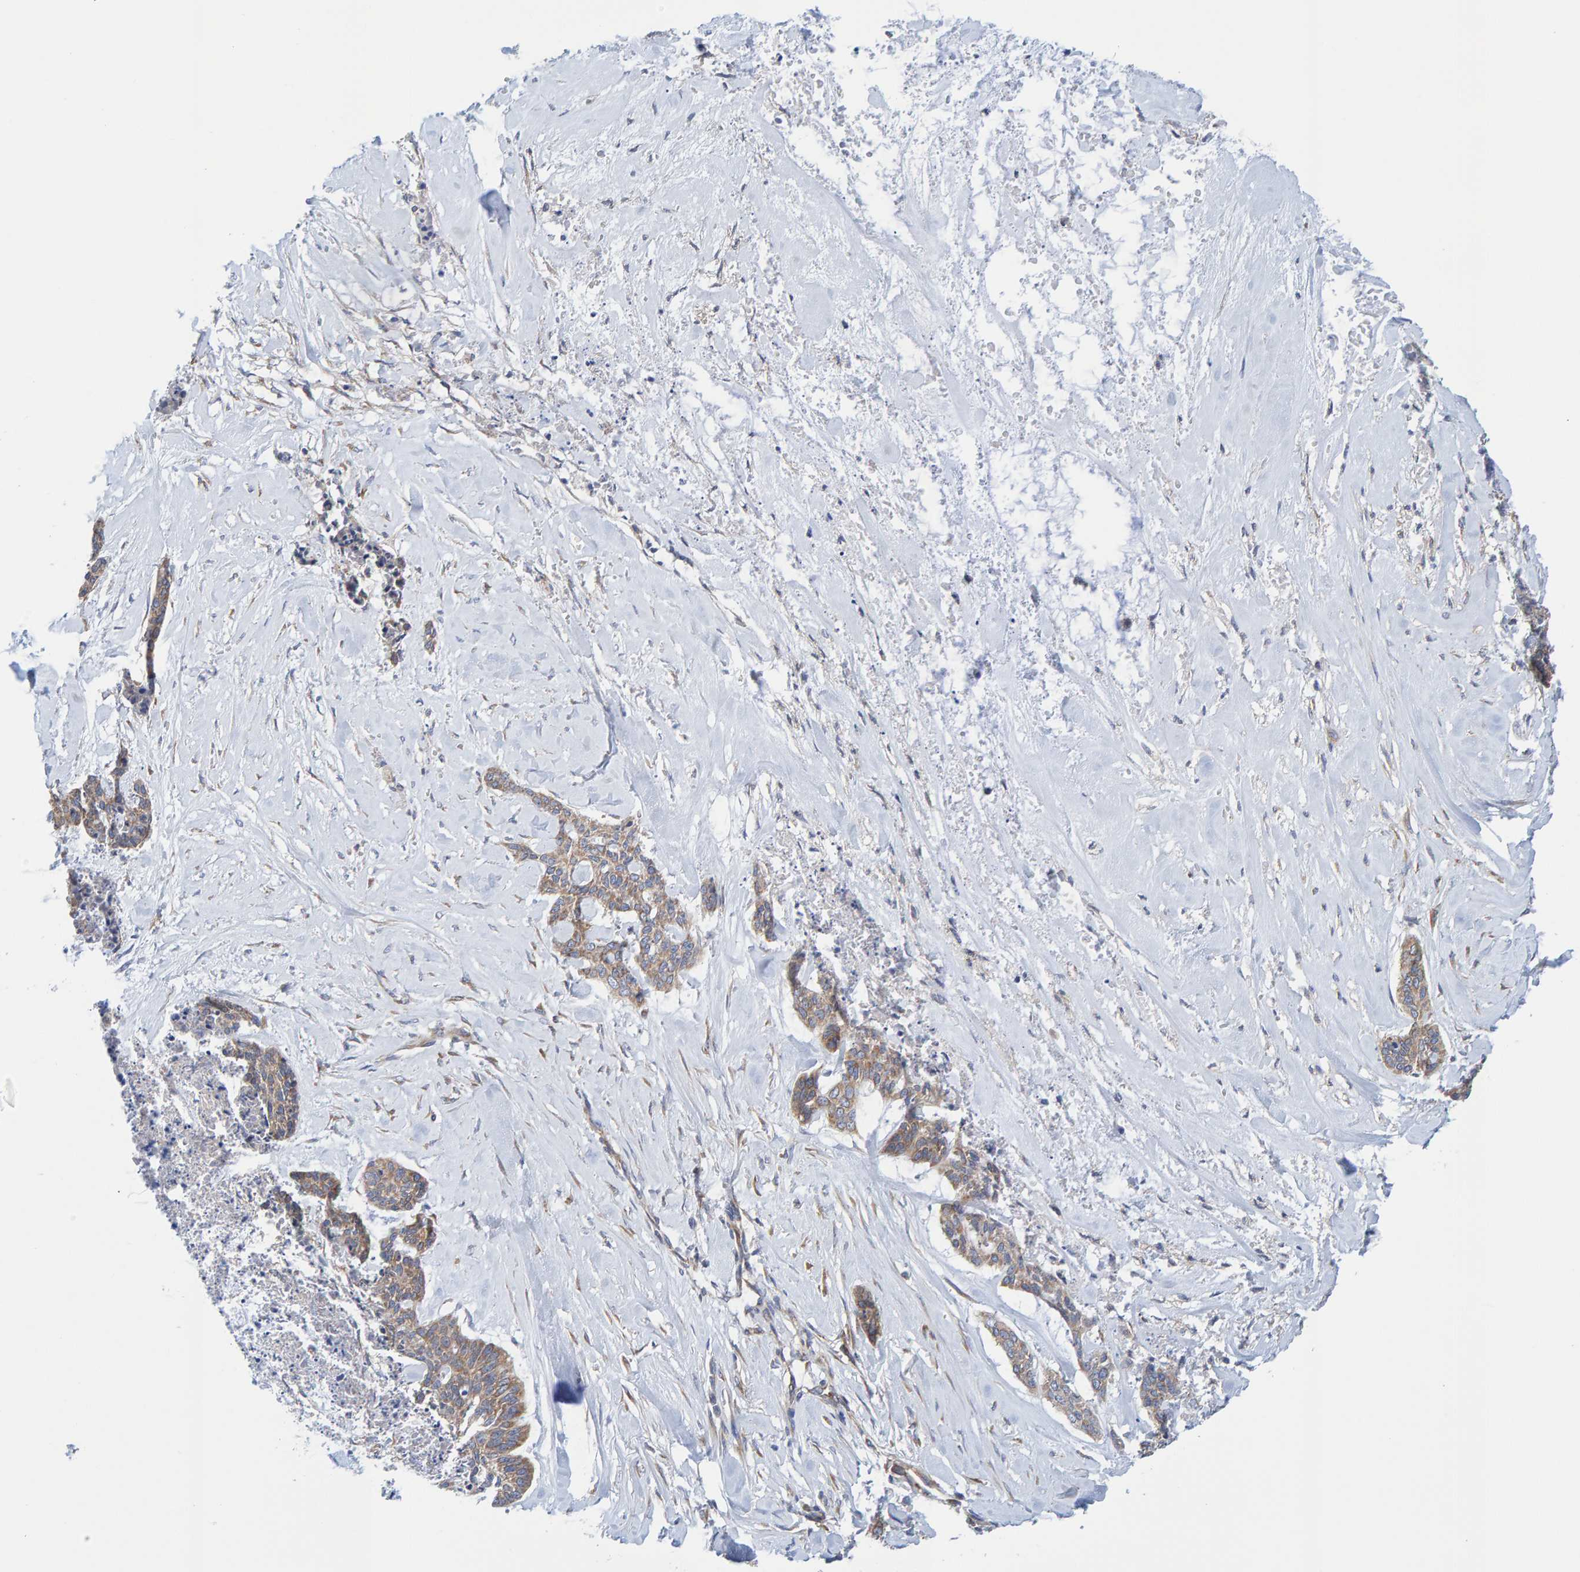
{"staining": {"intensity": "moderate", "quantity": ">75%", "location": "cytoplasmic/membranous"}, "tissue": "skin cancer", "cell_type": "Tumor cells", "image_type": "cancer", "snomed": [{"axis": "morphology", "description": "Basal cell carcinoma"}, {"axis": "topography", "description": "Skin"}], "caption": "Brown immunohistochemical staining in human skin basal cell carcinoma displays moderate cytoplasmic/membranous positivity in about >75% of tumor cells.", "gene": "CDK5RAP3", "patient": {"sex": "female", "age": 64}}